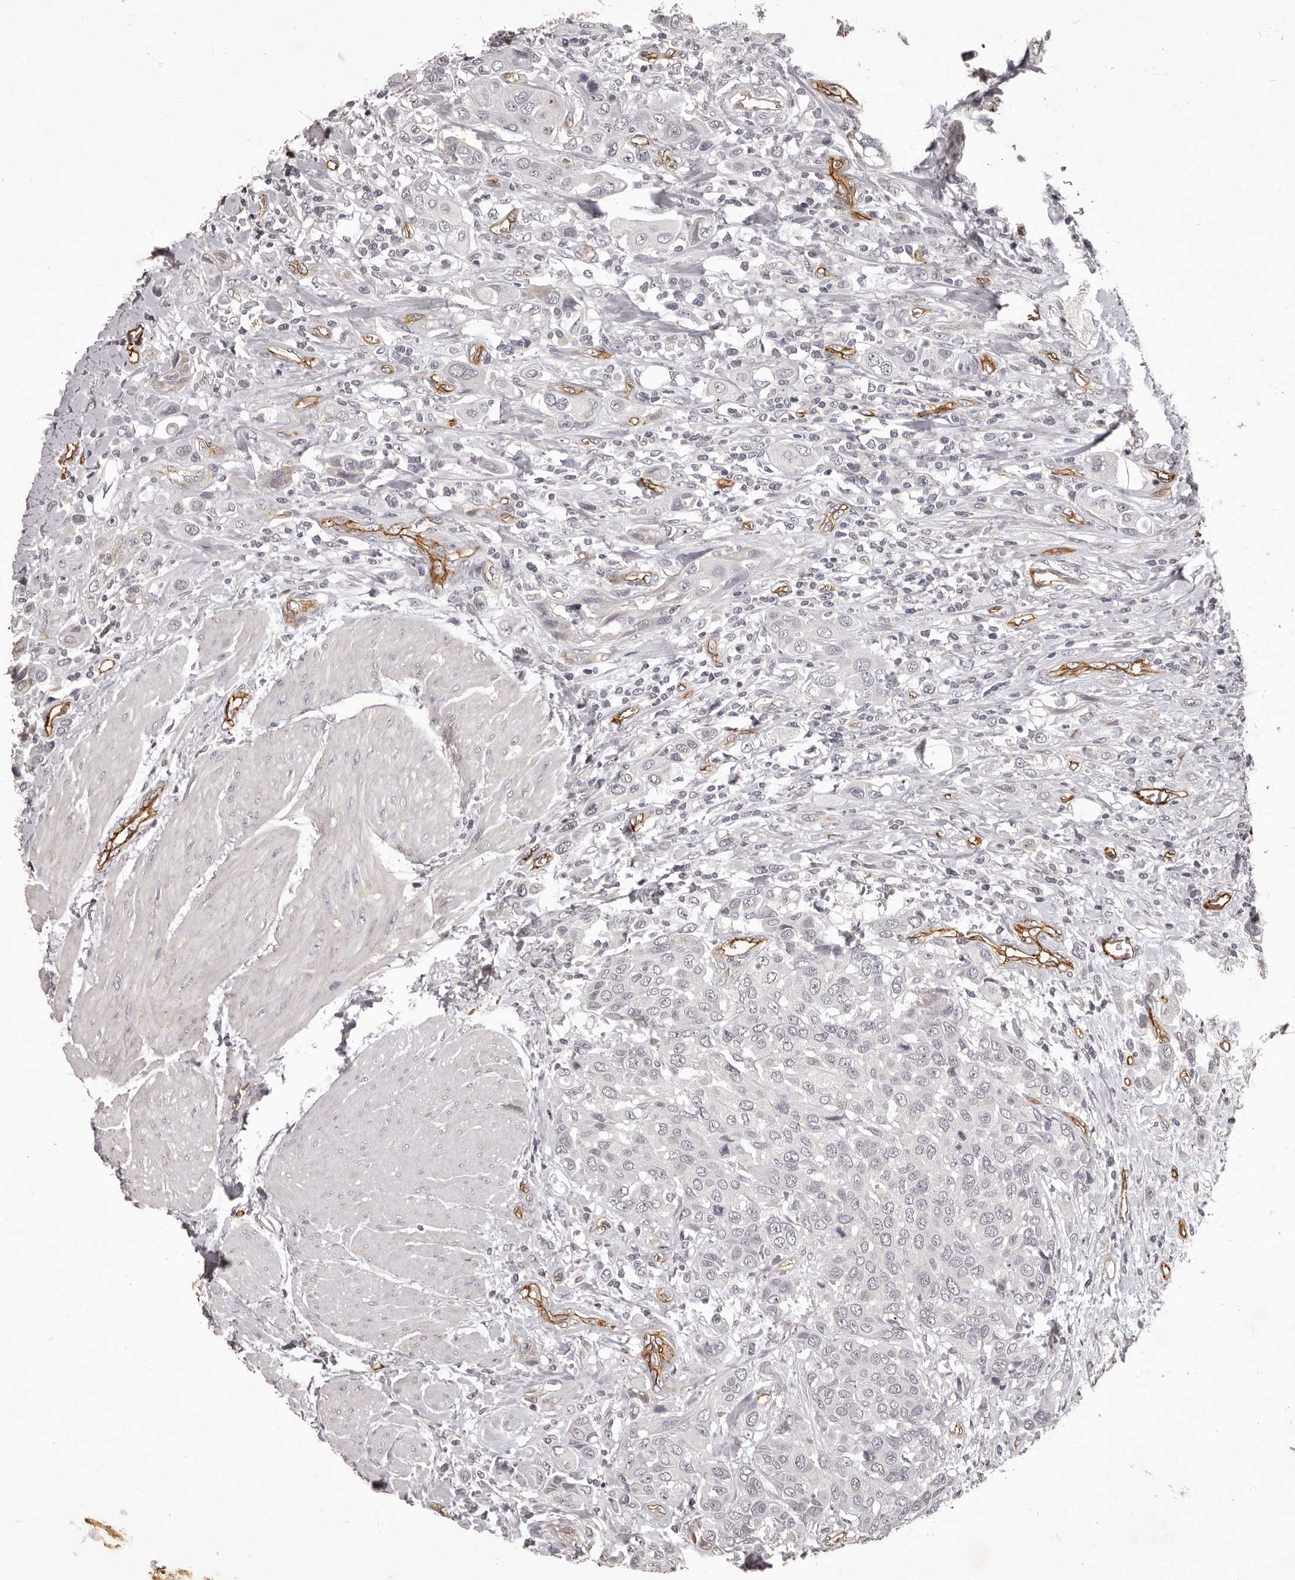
{"staining": {"intensity": "negative", "quantity": "none", "location": "none"}, "tissue": "urothelial cancer", "cell_type": "Tumor cells", "image_type": "cancer", "snomed": [{"axis": "morphology", "description": "Urothelial carcinoma, High grade"}, {"axis": "topography", "description": "Urinary bladder"}], "caption": "High power microscopy image of an immunohistochemistry (IHC) histopathology image of urothelial cancer, revealing no significant staining in tumor cells.", "gene": "GPR78", "patient": {"sex": "male", "age": 50}}